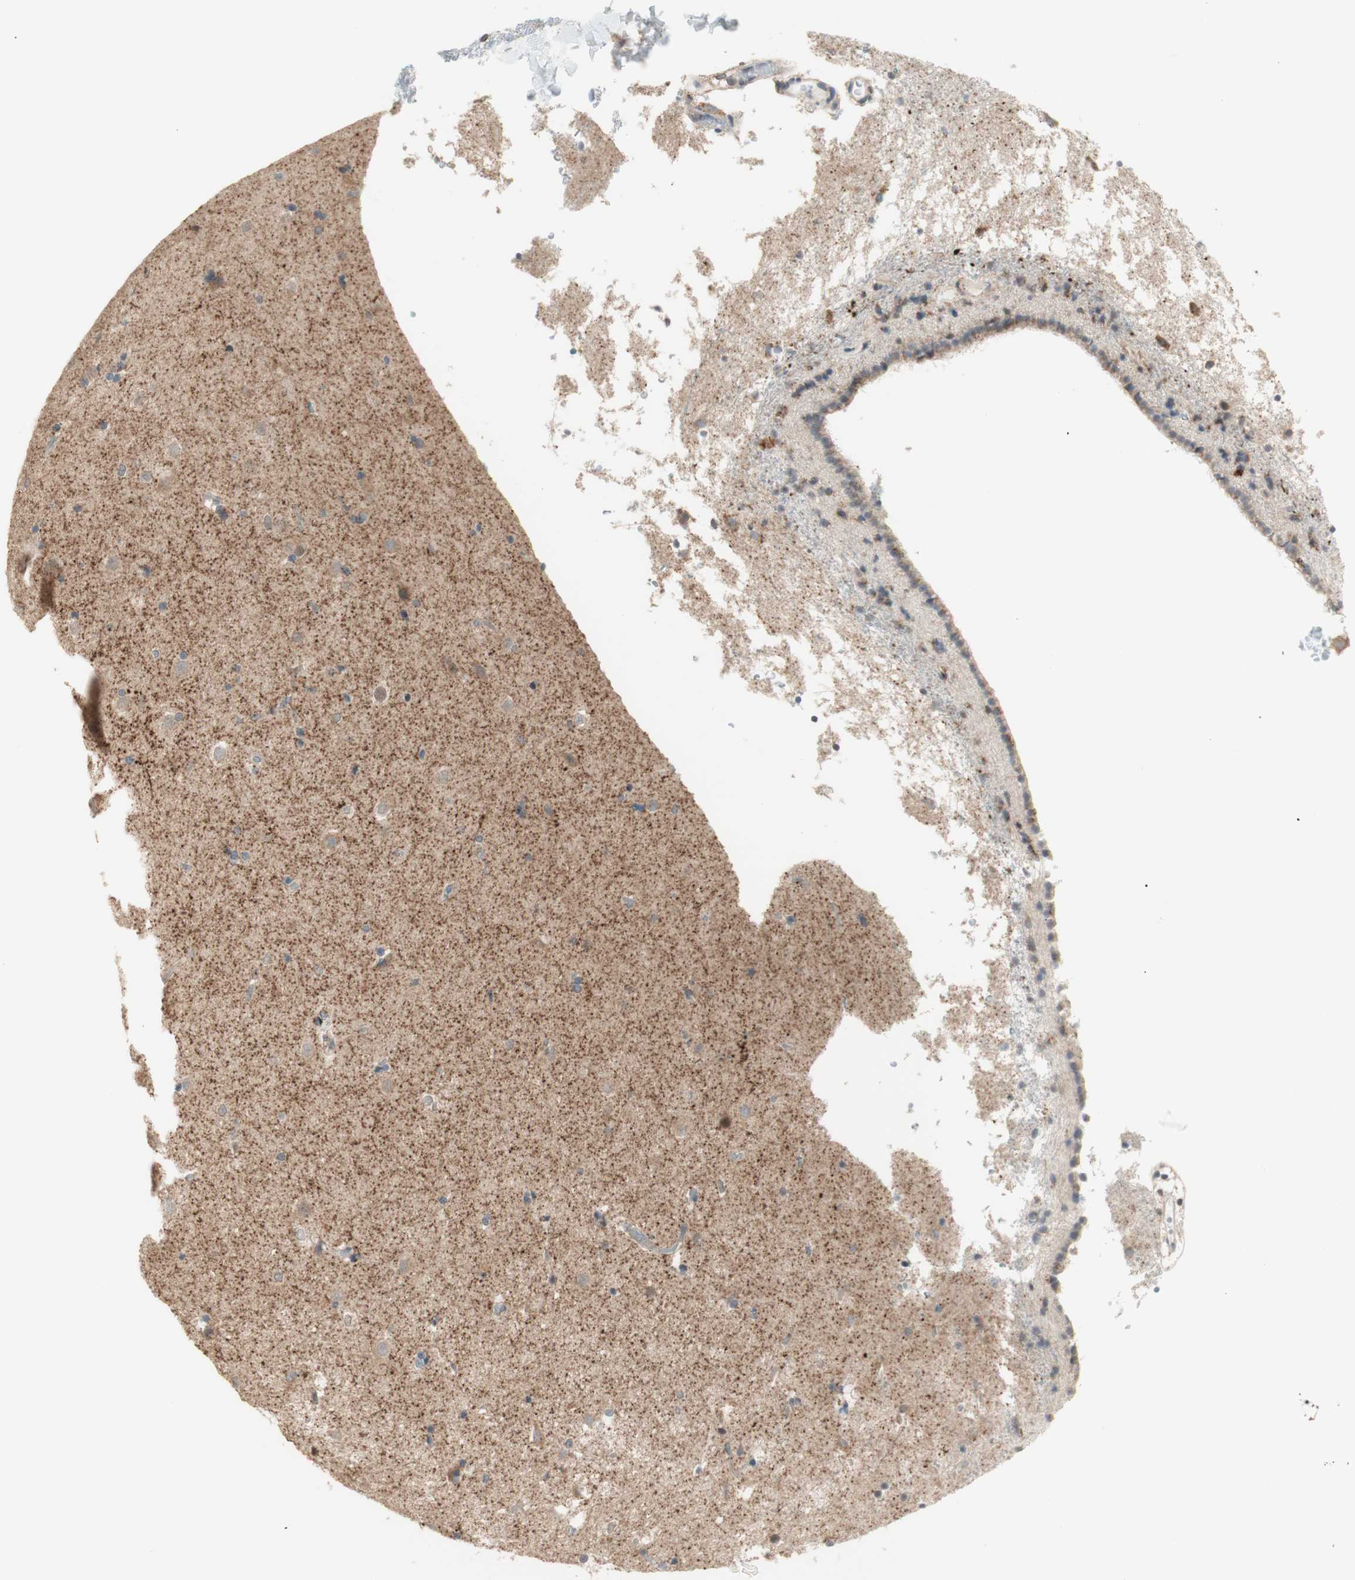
{"staining": {"intensity": "weak", "quantity": "25%-75%", "location": "cytoplasmic/membranous"}, "tissue": "caudate", "cell_type": "Glial cells", "image_type": "normal", "snomed": [{"axis": "morphology", "description": "Normal tissue, NOS"}, {"axis": "topography", "description": "Lateral ventricle wall"}], "caption": "Immunohistochemistry (IHC) photomicrograph of normal caudate: human caudate stained using immunohistochemistry demonstrates low levels of weak protein expression localized specifically in the cytoplasmic/membranous of glial cells, appearing as a cytoplasmic/membranous brown color.", "gene": "GAPT", "patient": {"sex": "female", "age": 19}}